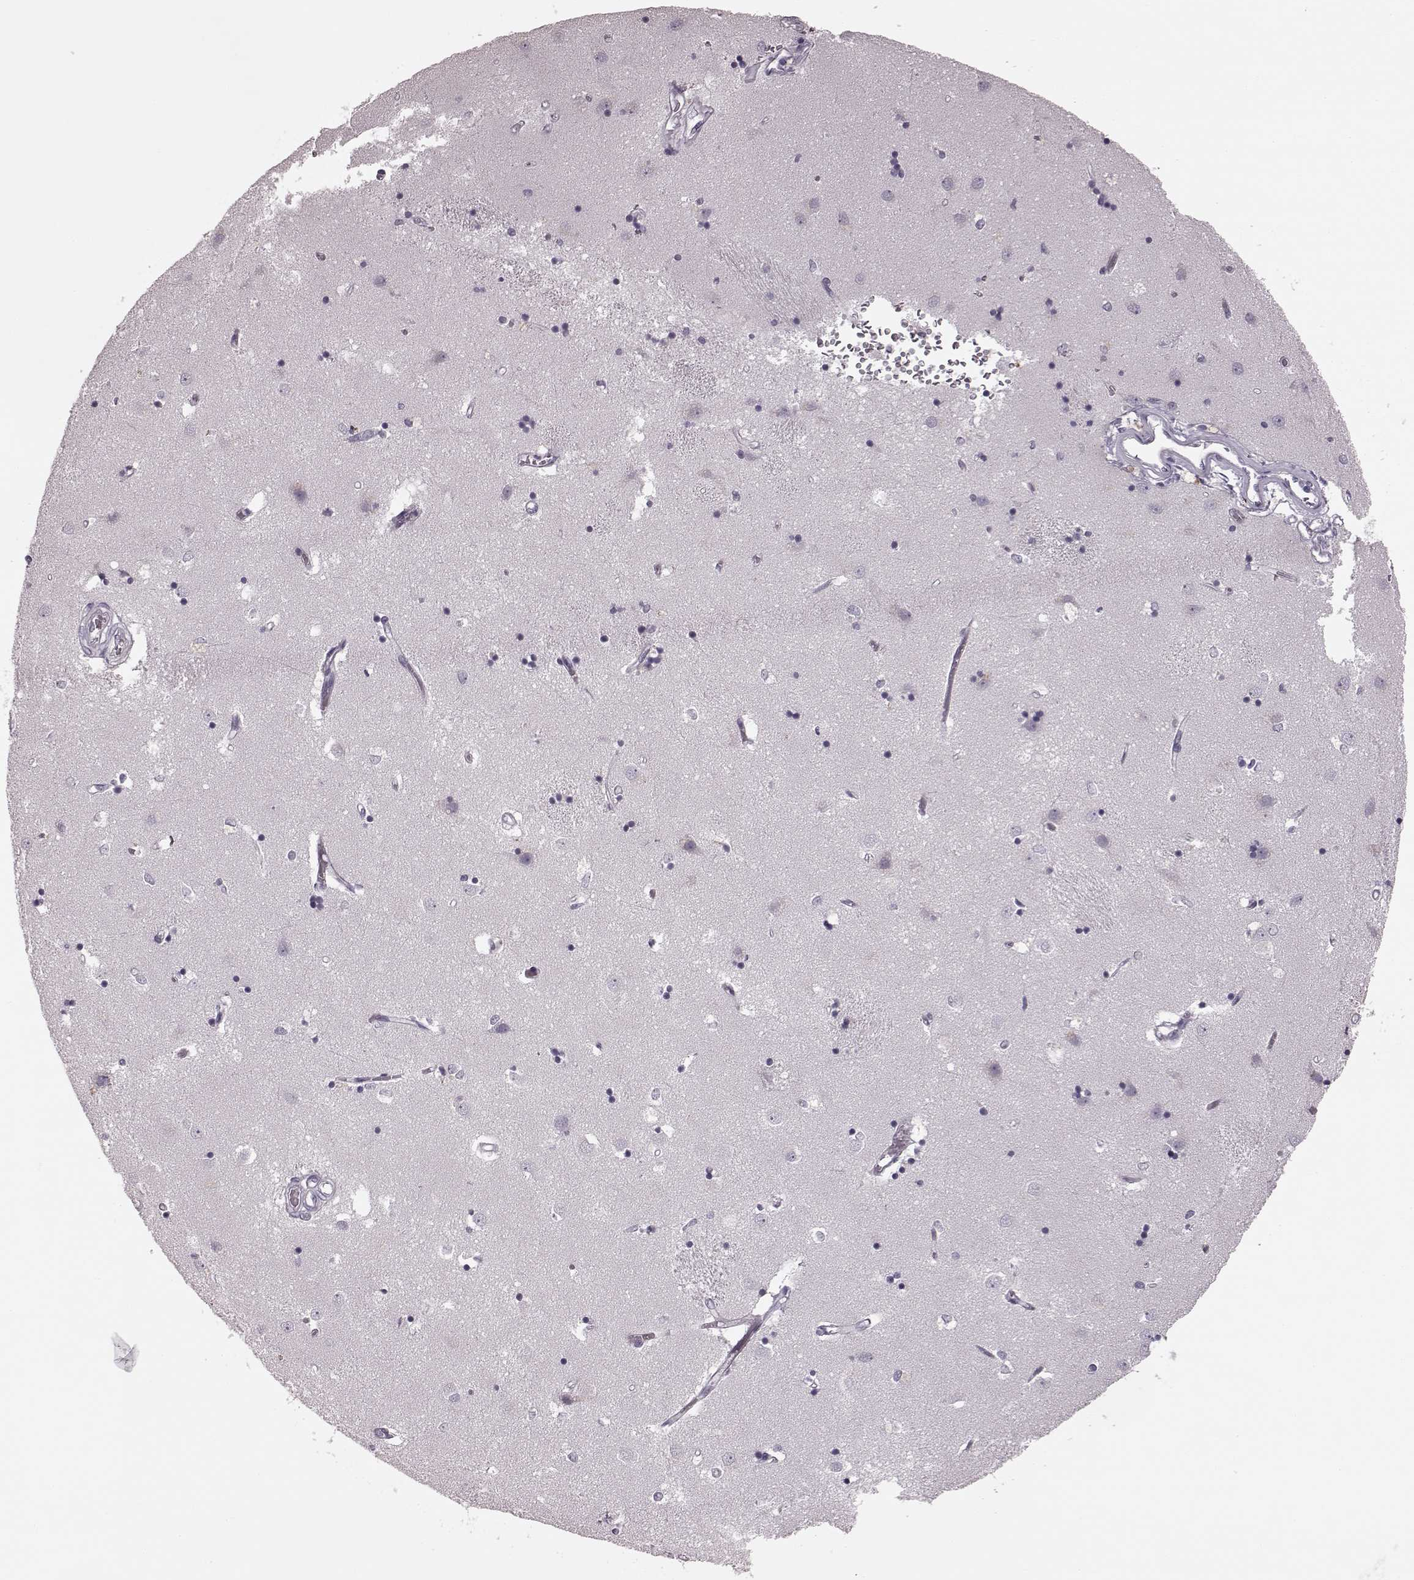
{"staining": {"intensity": "negative", "quantity": "none", "location": "none"}, "tissue": "caudate", "cell_type": "Glial cells", "image_type": "normal", "snomed": [{"axis": "morphology", "description": "Normal tissue, NOS"}, {"axis": "topography", "description": "Lateral ventricle wall"}], "caption": "IHC of benign caudate demonstrates no positivity in glial cells. (DAB IHC, high magnification).", "gene": "TRPM1", "patient": {"sex": "male", "age": 54}}